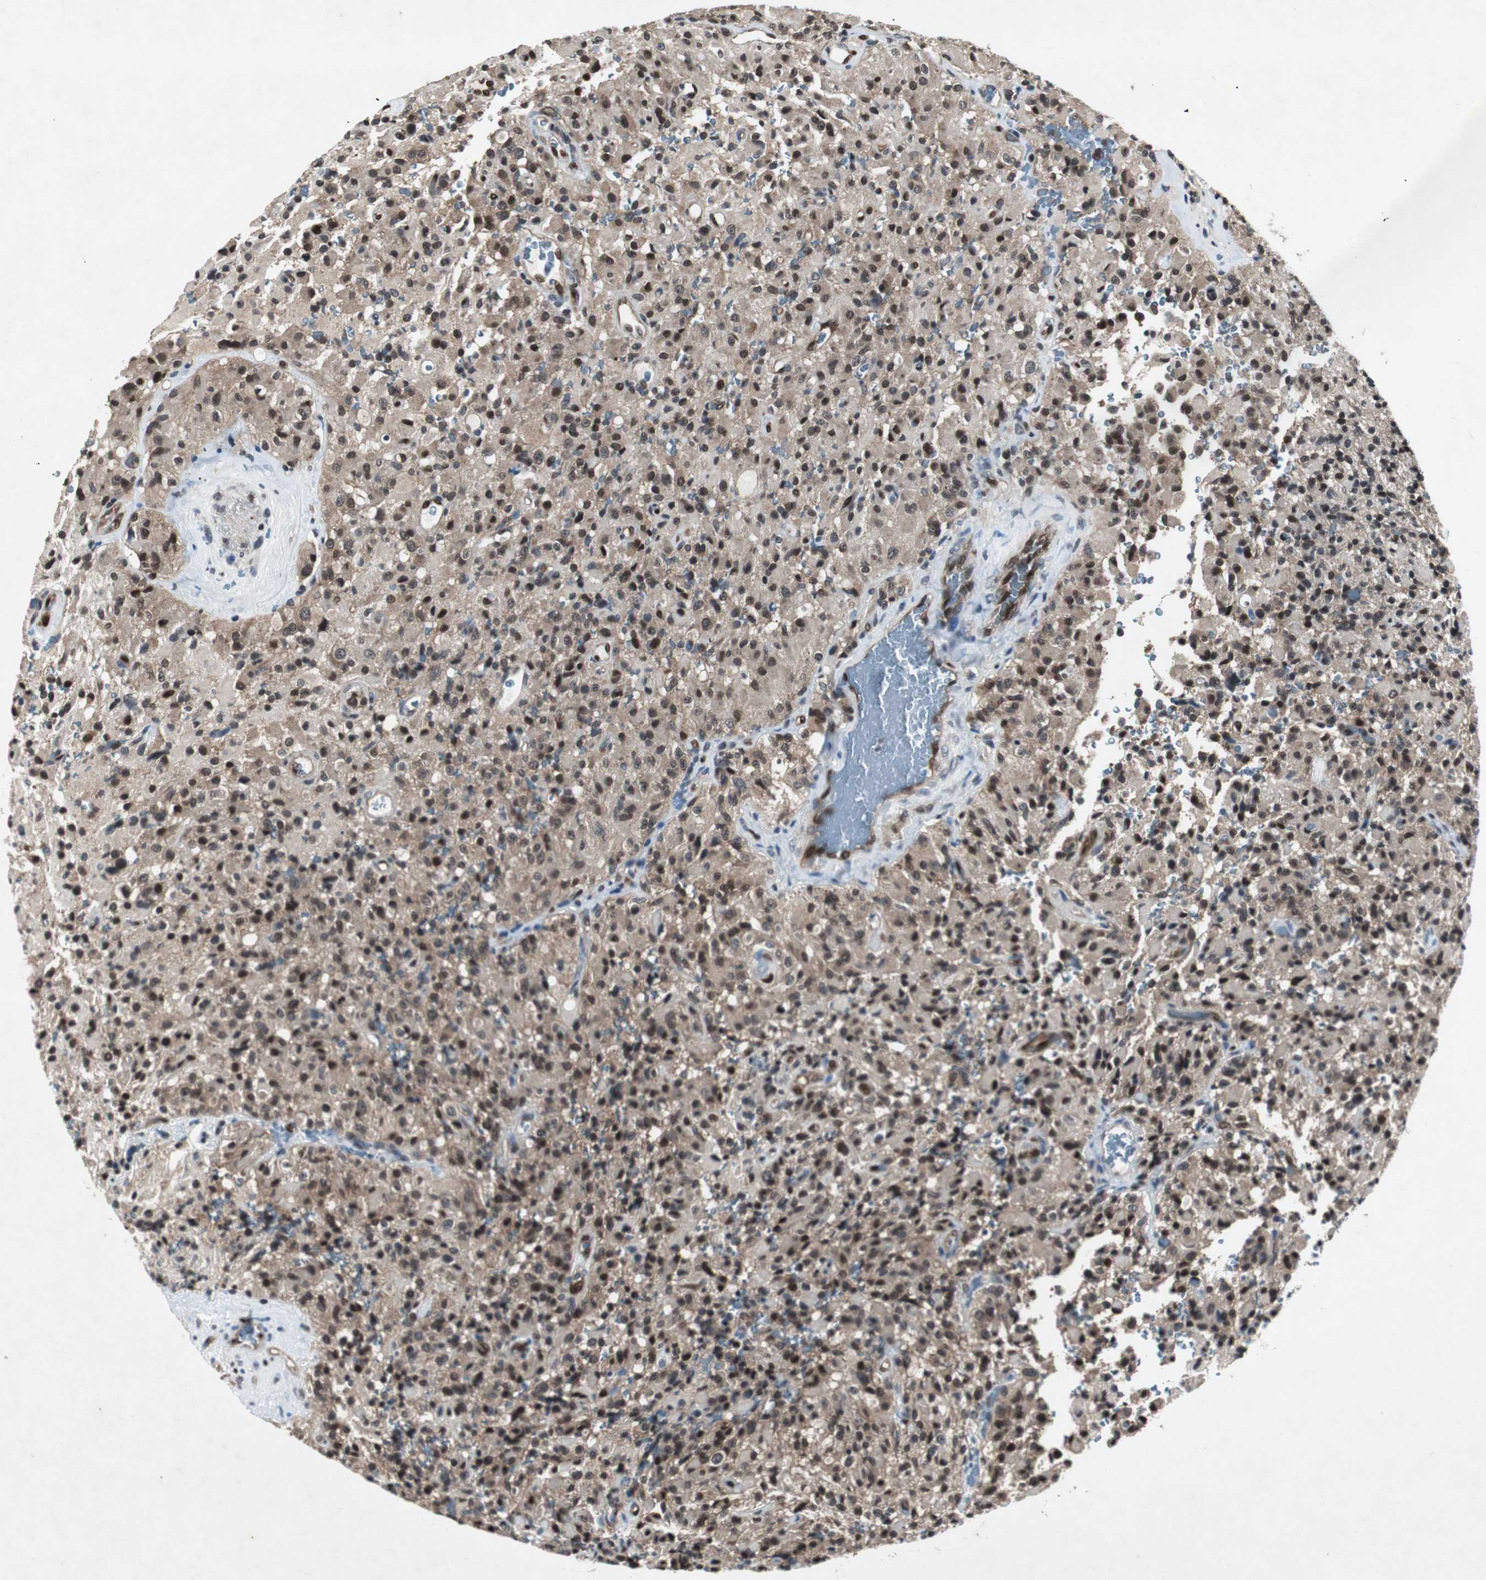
{"staining": {"intensity": "strong", "quantity": ">75%", "location": "nuclear"}, "tissue": "glioma", "cell_type": "Tumor cells", "image_type": "cancer", "snomed": [{"axis": "morphology", "description": "Glioma, malignant, High grade"}, {"axis": "topography", "description": "Brain"}], "caption": "About >75% of tumor cells in glioma demonstrate strong nuclear protein positivity as visualized by brown immunohistochemical staining.", "gene": "SMAD1", "patient": {"sex": "male", "age": 71}}